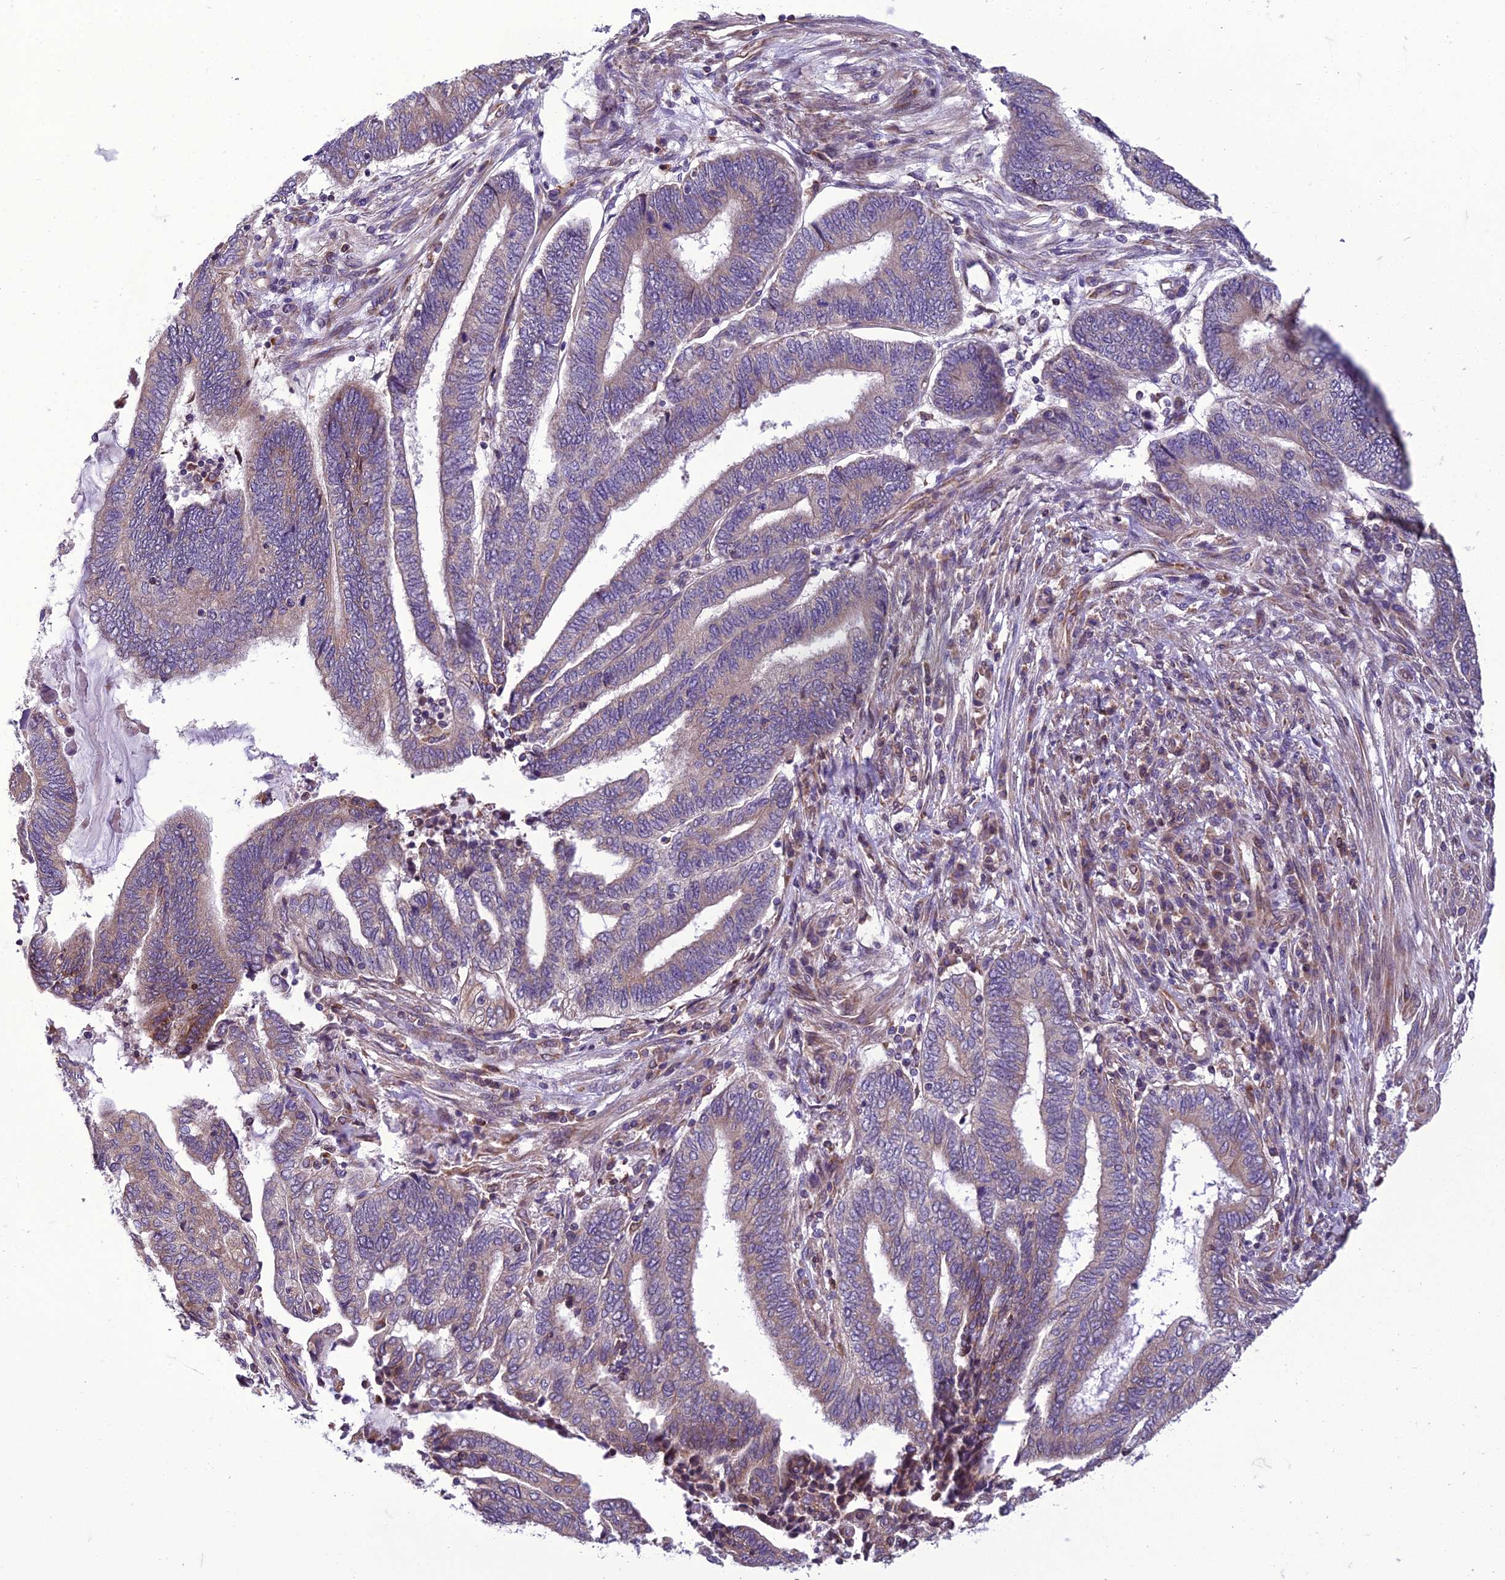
{"staining": {"intensity": "weak", "quantity": "25%-75%", "location": "cytoplasmic/membranous"}, "tissue": "endometrial cancer", "cell_type": "Tumor cells", "image_type": "cancer", "snomed": [{"axis": "morphology", "description": "Adenocarcinoma, NOS"}, {"axis": "topography", "description": "Uterus"}, {"axis": "topography", "description": "Endometrium"}], "caption": "Brown immunohistochemical staining in endometrial adenocarcinoma reveals weak cytoplasmic/membranous staining in about 25%-75% of tumor cells.", "gene": "GIMAP1", "patient": {"sex": "female", "age": 70}}